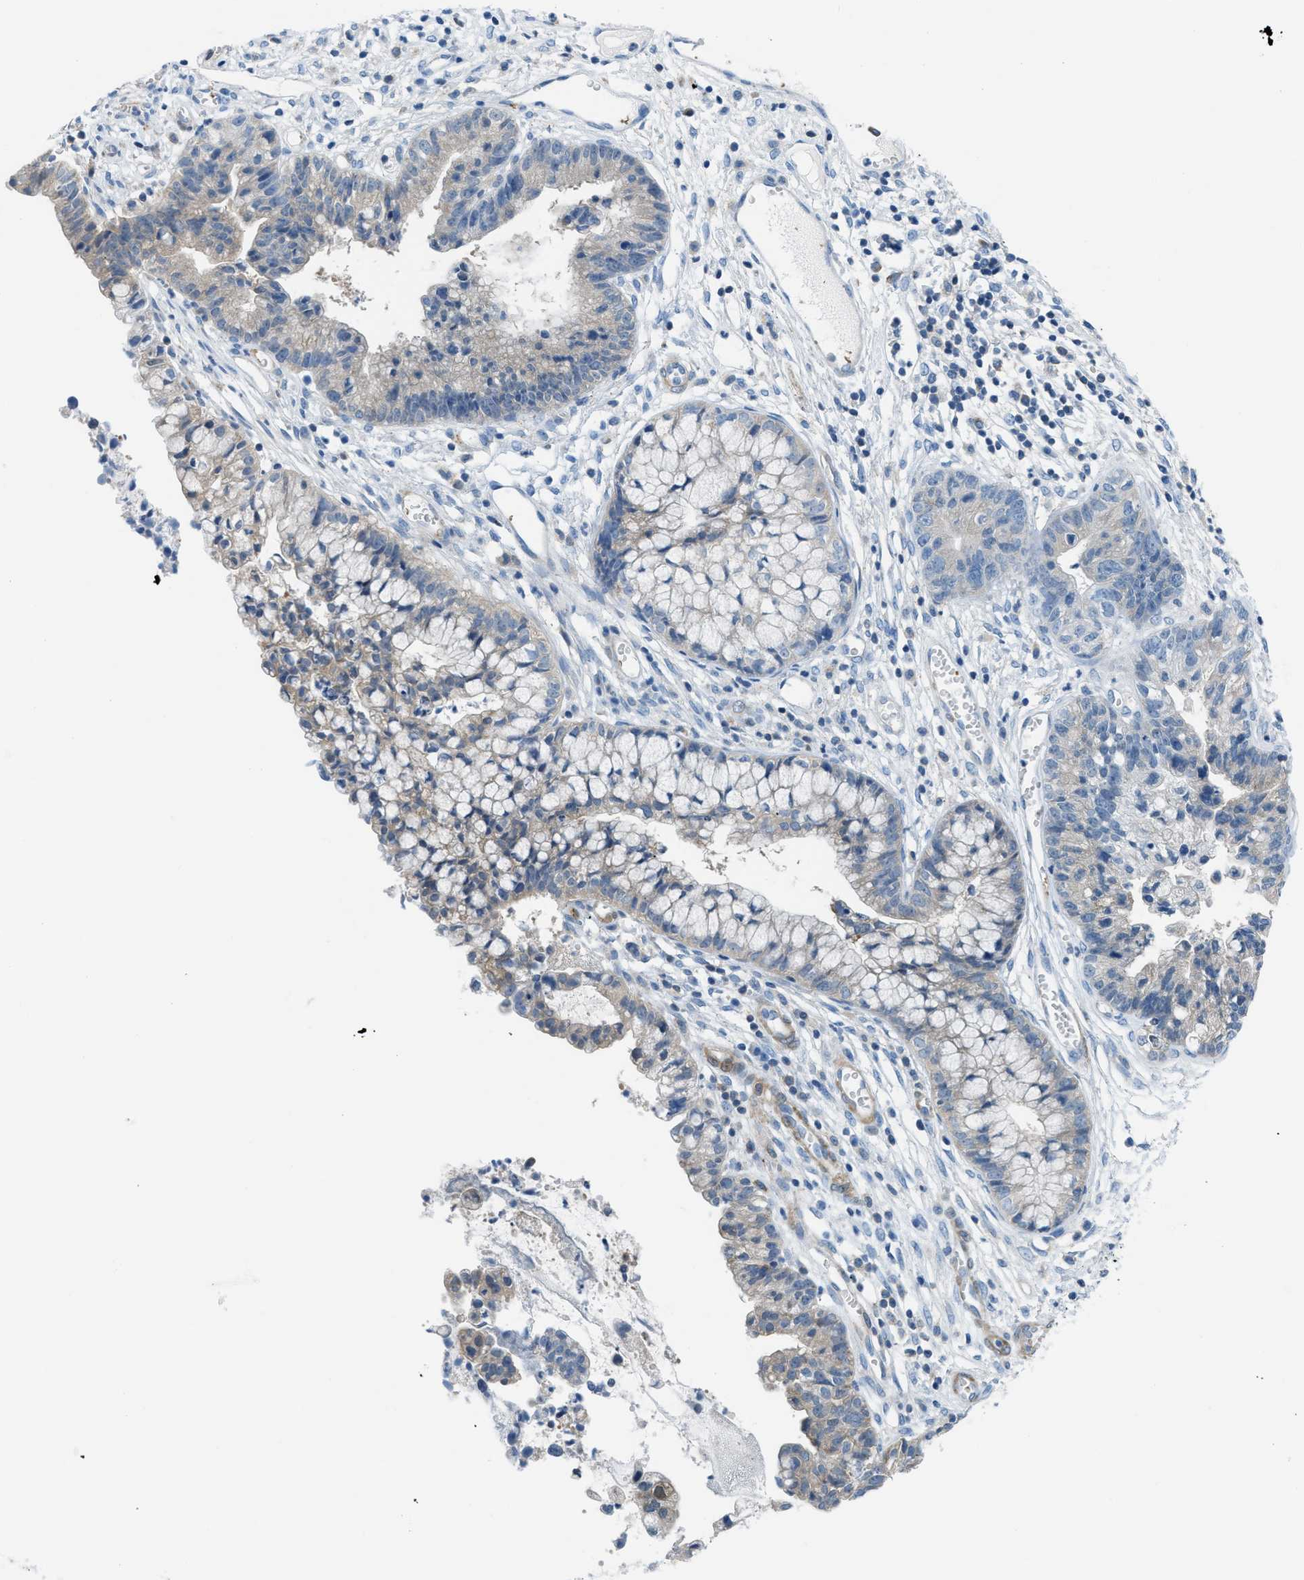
{"staining": {"intensity": "weak", "quantity": "<25%", "location": "cytoplasmic/membranous"}, "tissue": "cervical cancer", "cell_type": "Tumor cells", "image_type": "cancer", "snomed": [{"axis": "morphology", "description": "Adenocarcinoma, NOS"}, {"axis": "topography", "description": "Cervix"}], "caption": "There is no significant staining in tumor cells of cervical adenocarcinoma. (Brightfield microscopy of DAB (3,3'-diaminobenzidine) immunohistochemistry (IHC) at high magnification).", "gene": "MAPRE2", "patient": {"sex": "female", "age": 44}}